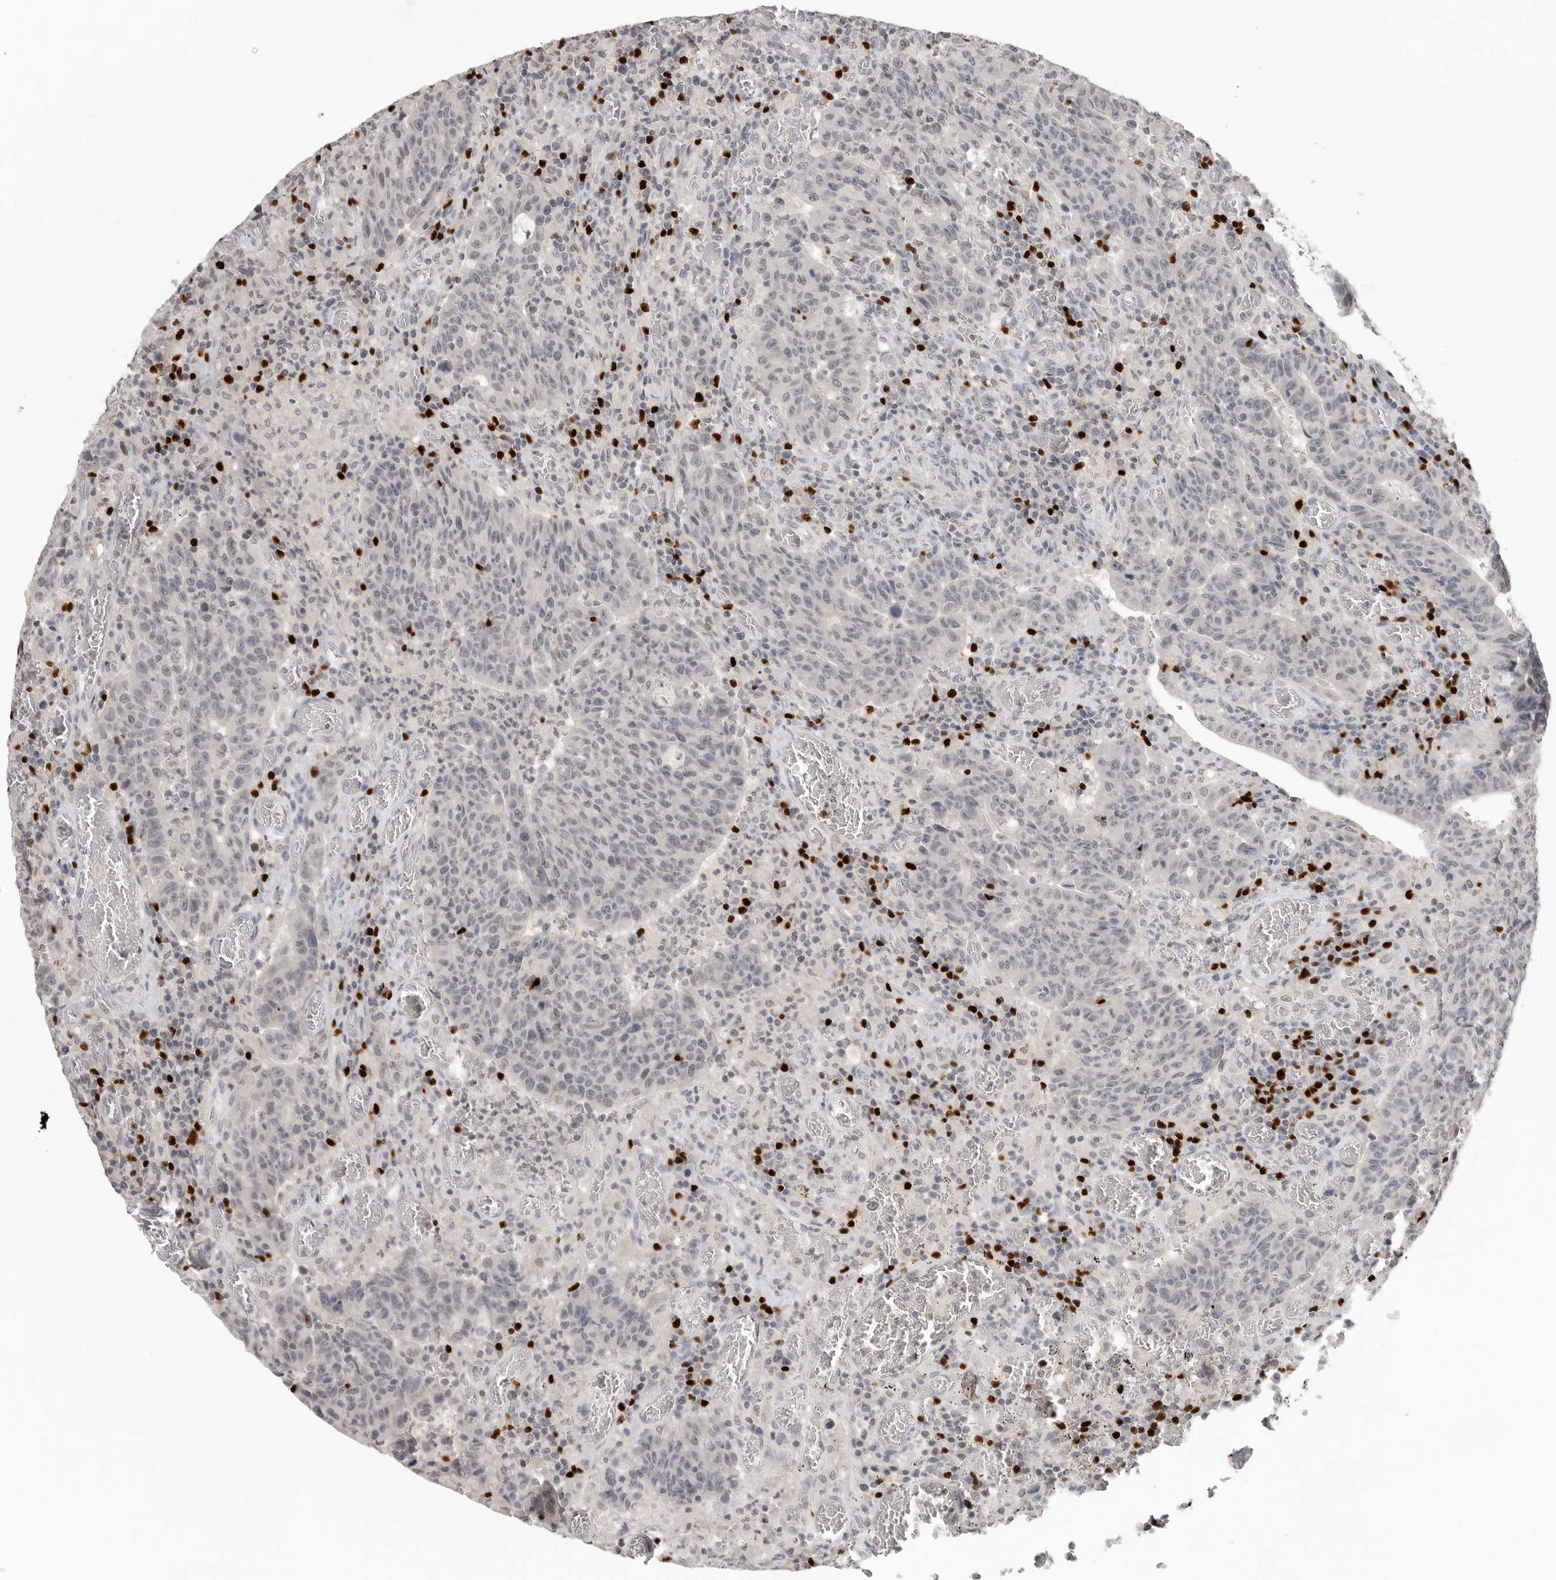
{"staining": {"intensity": "negative", "quantity": "none", "location": "none"}, "tissue": "colorectal cancer", "cell_type": "Tumor cells", "image_type": "cancer", "snomed": [{"axis": "morphology", "description": "Adenocarcinoma, NOS"}, {"axis": "topography", "description": "Colon"}], "caption": "High power microscopy micrograph of an immunohistochemistry histopathology image of colorectal cancer (adenocarcinoma), revealing no significant positivity in tumor cells. The staining is performed using DAB (3,3'-diaminobenzidine) brown chromogen with nuclei counter-stained in using hematoxylin.", "gene": "FOXP3", "patient": {"sex": "female", "age": 75}}